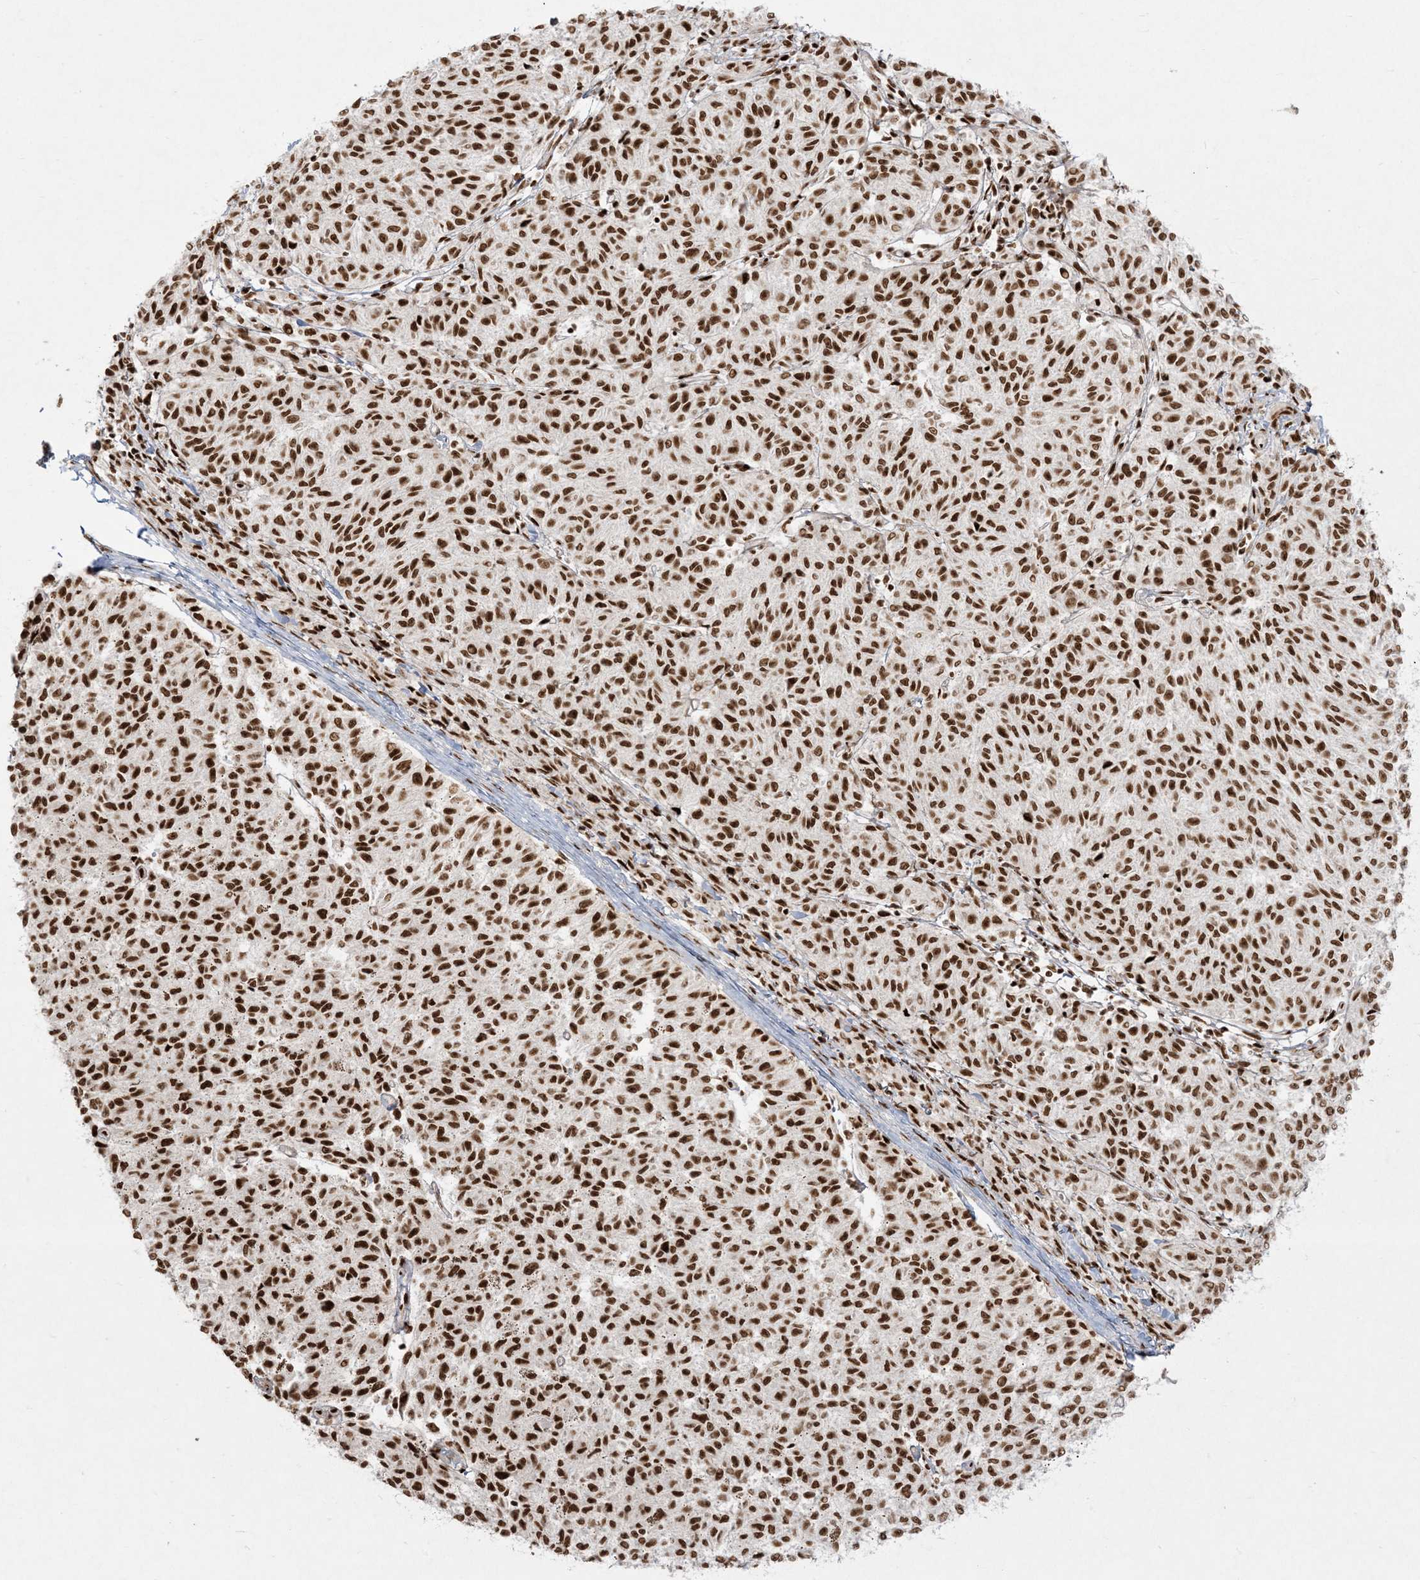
{"staining": {"intensity": "strong", "quantity": ">75%", "location": "nuclear"}, "tissue": "melanoma", "cell_type": "Tumor cells", "image_type": "cancer", "snomed": [{"axis": "morphology", "description": "Malignant melanoma, NOS"}, {"axis": "topography", "description": "Skin"}], "caption": "Tumor cells exhibit strong nuclear expression in approximately >75% of cells in malignant melanoma. The protein of interest is stained brown, and the nuclei are stained in blue (DAB IHC with brightfield microscopy, high magnification).", "gene": "RBM10", "patient": {"sex": "female", "age": 72}}